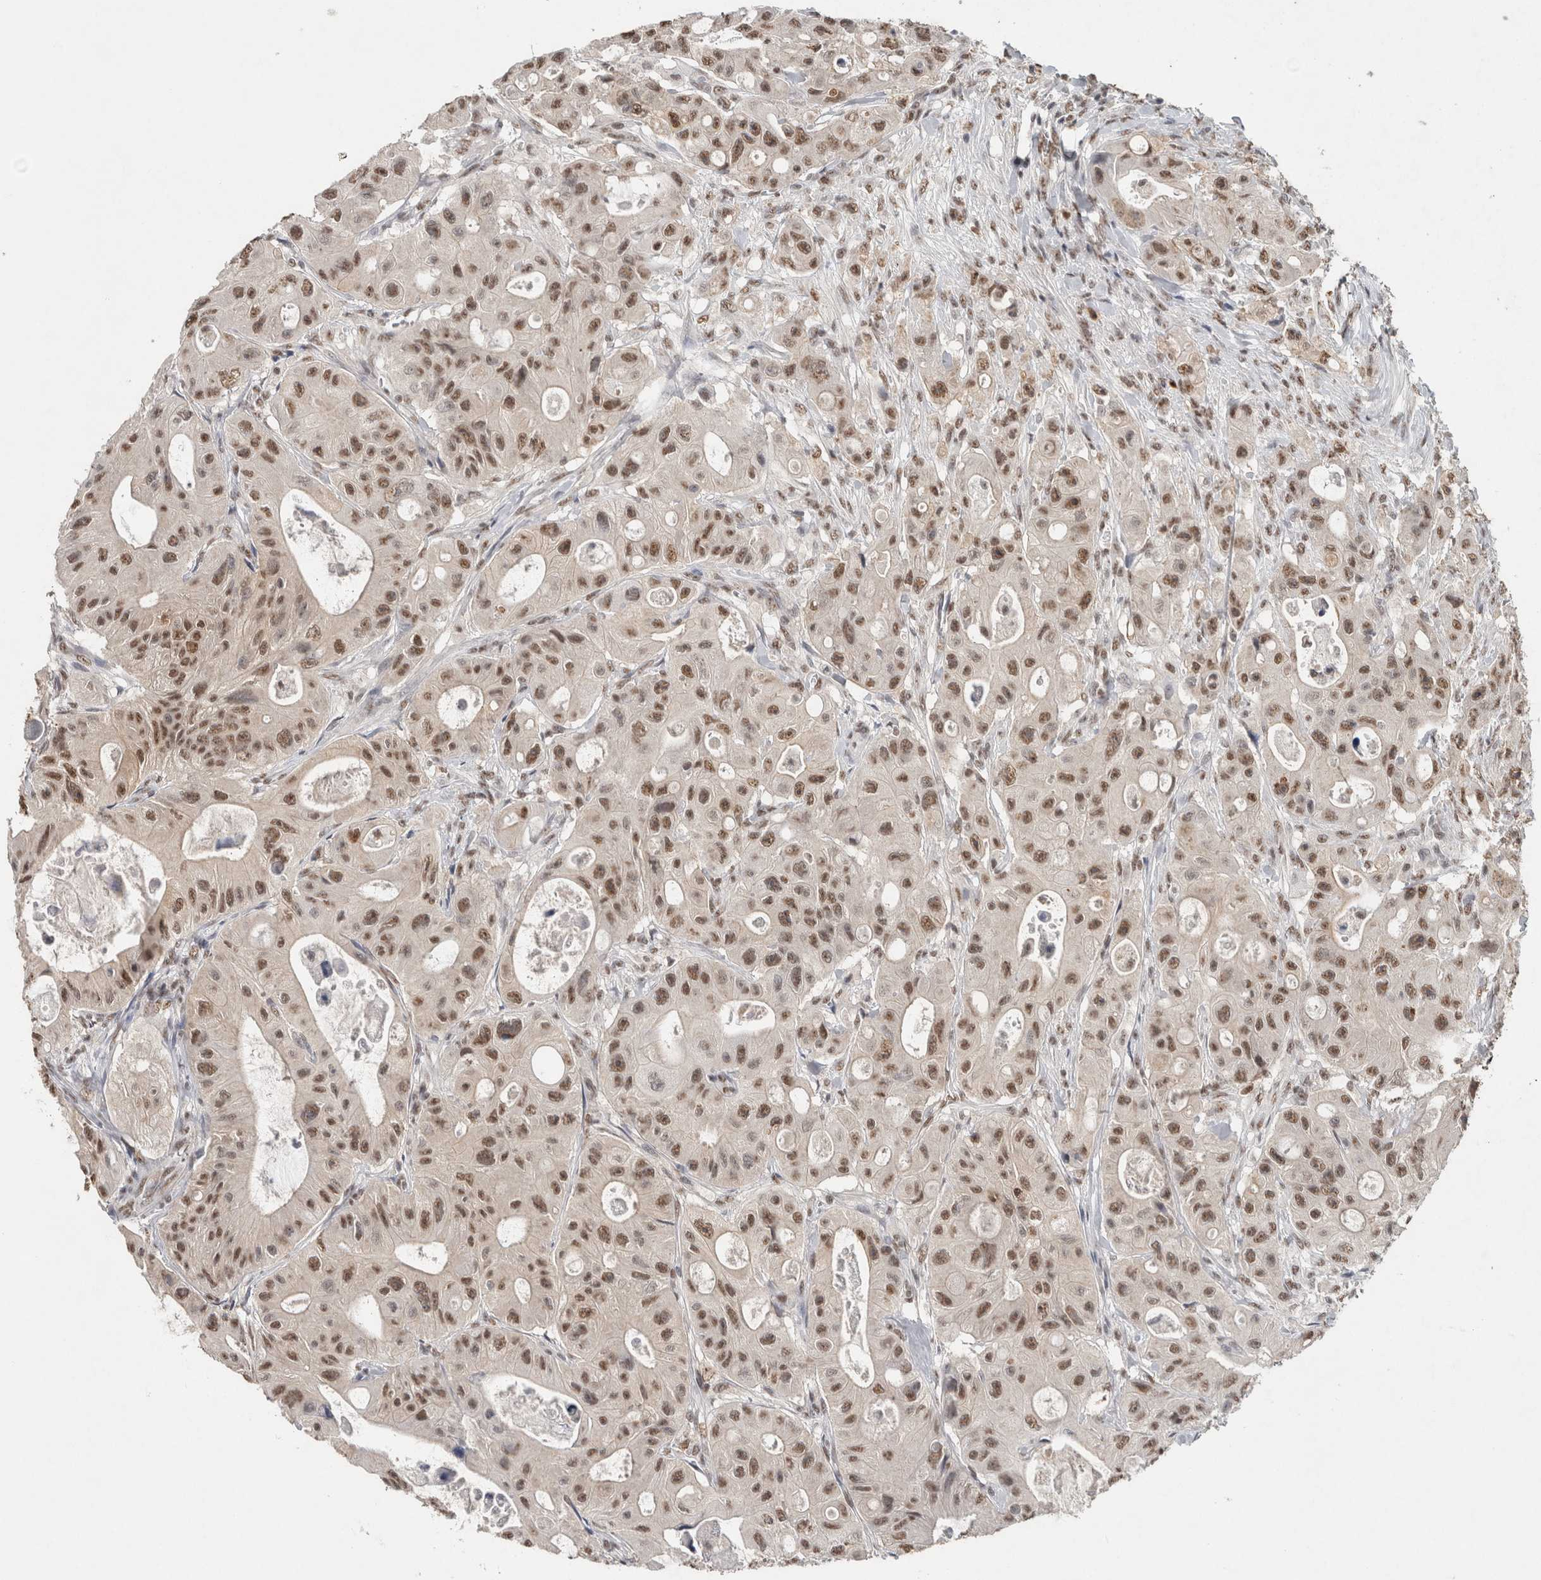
{"staining": {"intensity": "moderate", "quantity": ">75%", "location": "nuclear"}, "tissue": "colorectal cancer", "cell_type": "Tumor cells", "image_type": "cancer", "snomed": [{"axis": "morphology", "description": "Adenocarcinoma, NOS"}, {"axis": "topography", "description": "Colon"}], "caption": "The micrograph demonstrates a brown stain indicating the presence of a protein in the nuclear of tumor cells in adenocarcinoma (colorectal).", "gene": "RPS6KA2", "patient": {"sex": "female", "age": 46}}